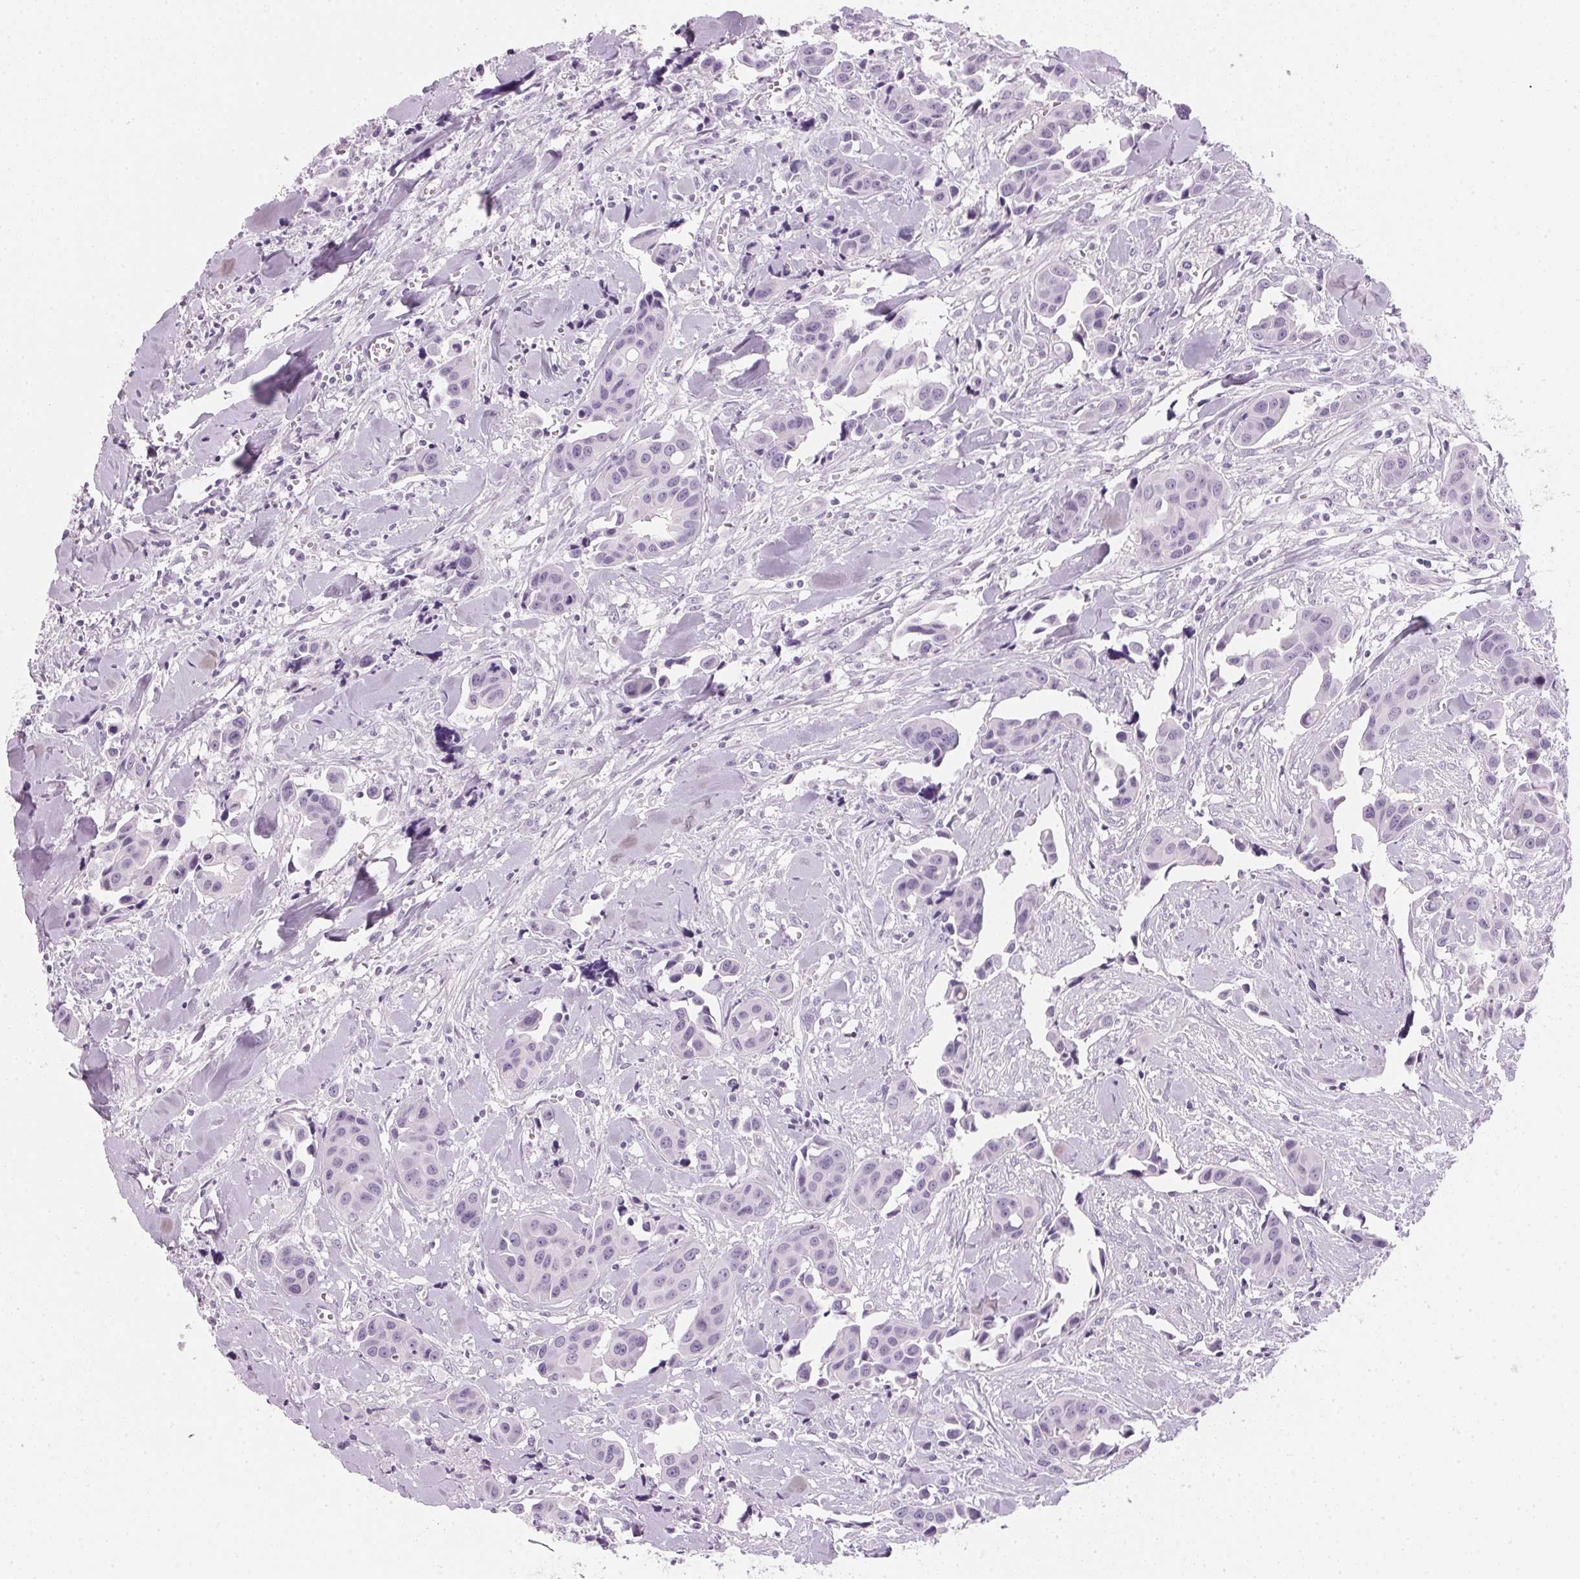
{"staining": {"intensity": "negative", "quantity": "none", "location": "none"}, "tissue": "head and neck cancer", "cell_type": "Tumor cells", "image_type": "cancer", "snomed": [{"axis": "morphology", "description": "Adenocarcinoma, NOS"}, {"axis": "topography", "description": "Head-Neck"}], "caption": "Immunohistochemical staining of human head and neck adenocarcinoma exhibits no significant positivity in tumor cells.", "gene": "IGFBP1", "patient": {"sex": "male", "age": 76}}